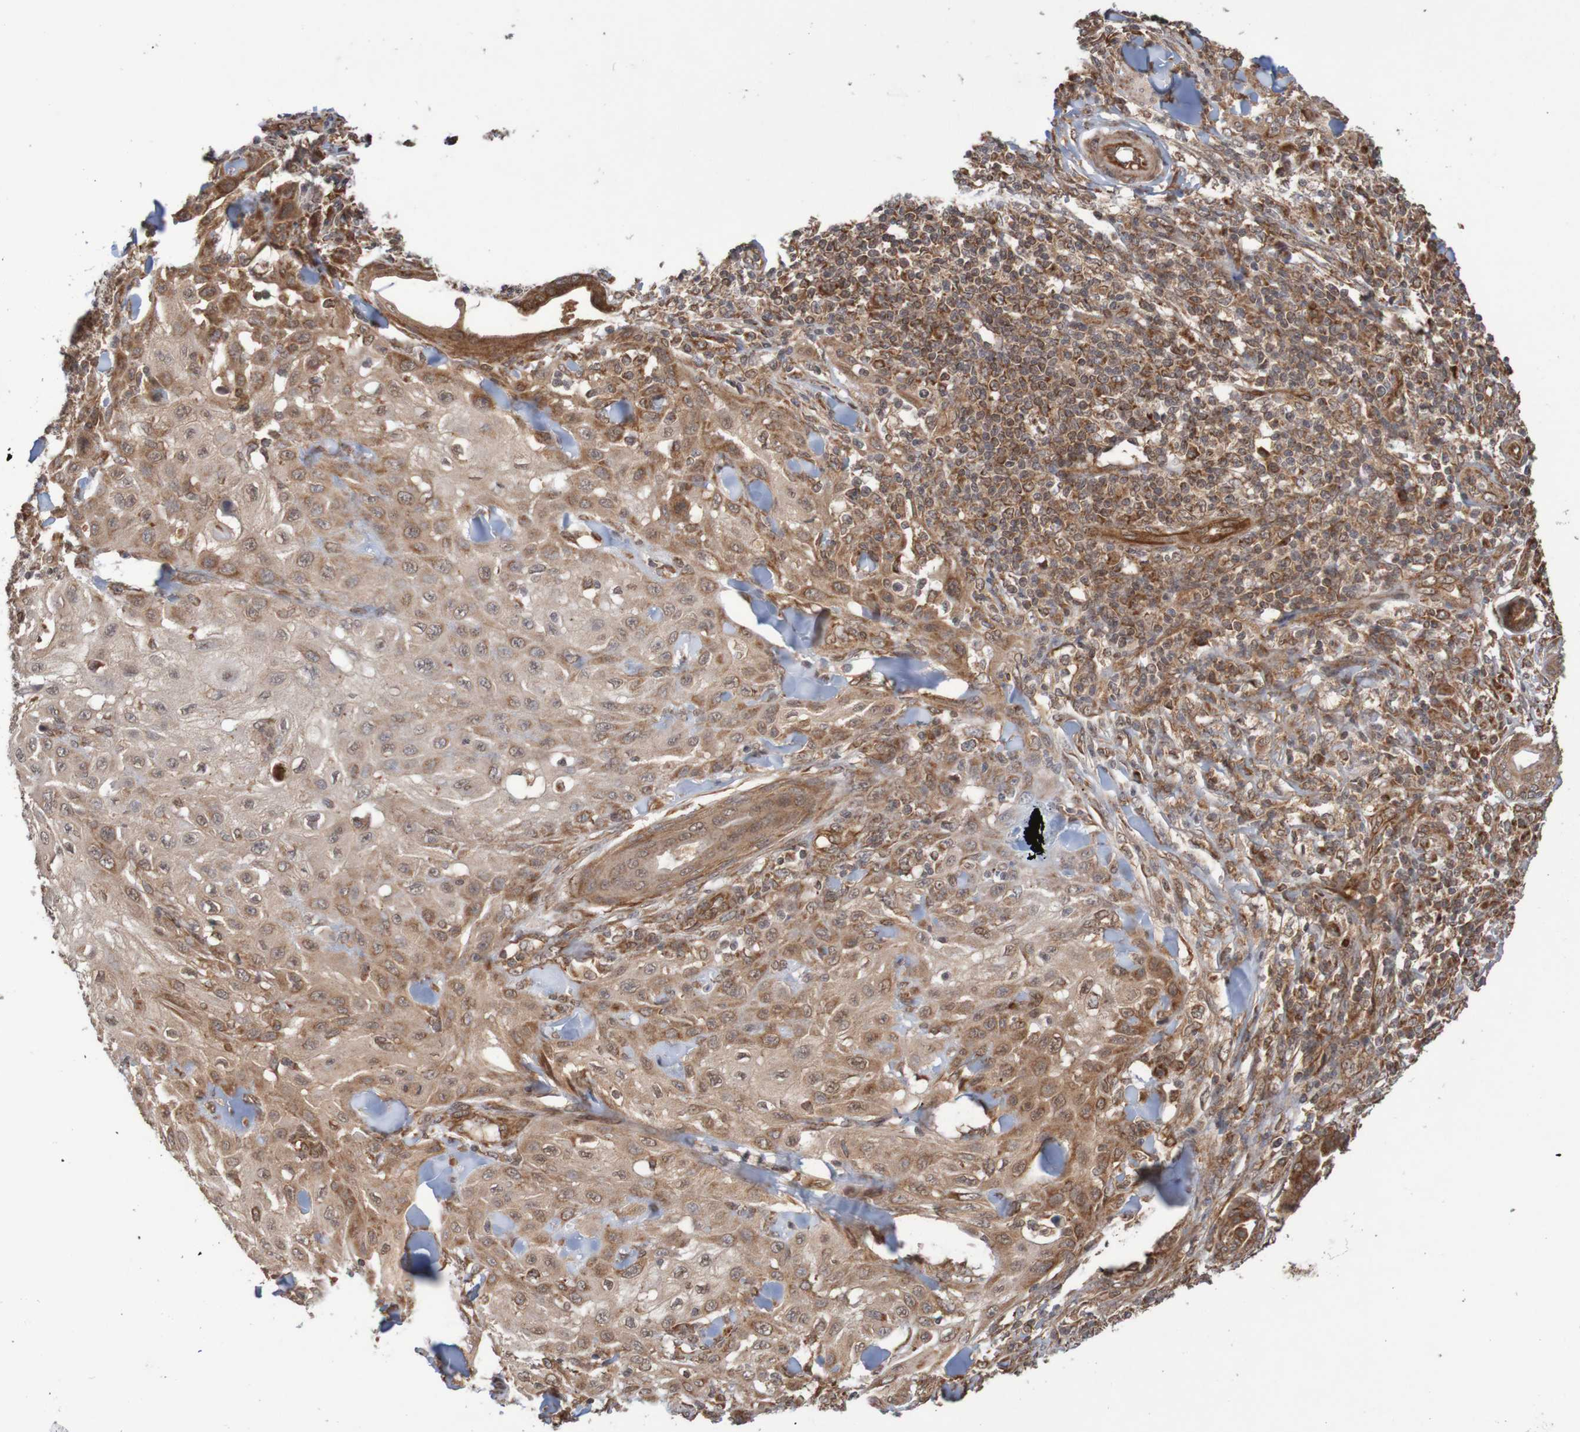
{"staining": {"intensity": "moderate", "quantity": ">75%", "location": "cytoplasmic/membranous"}, "tissue": "skin cancer", "cell_type": "Tumor cells", "image_type": "cancer", "snomed": [{"axis": "morphology", "description": "Squamous cell carcinoma, NOS"}, {"axis": "topography", "description": "Skin"}], "caption": "Immunohistochemistry (DAB (3,3'-diaminobenzidine)) staining of human skin cancer reveals moderate cytoplasmic/membranous protein positivity in approximately >75% of tumor cells. The protein of interest is shown in brown color, while the nuclei are stained blue.", "gene": "MRPL52", "patient": {"sex": "male", "age": 24}}